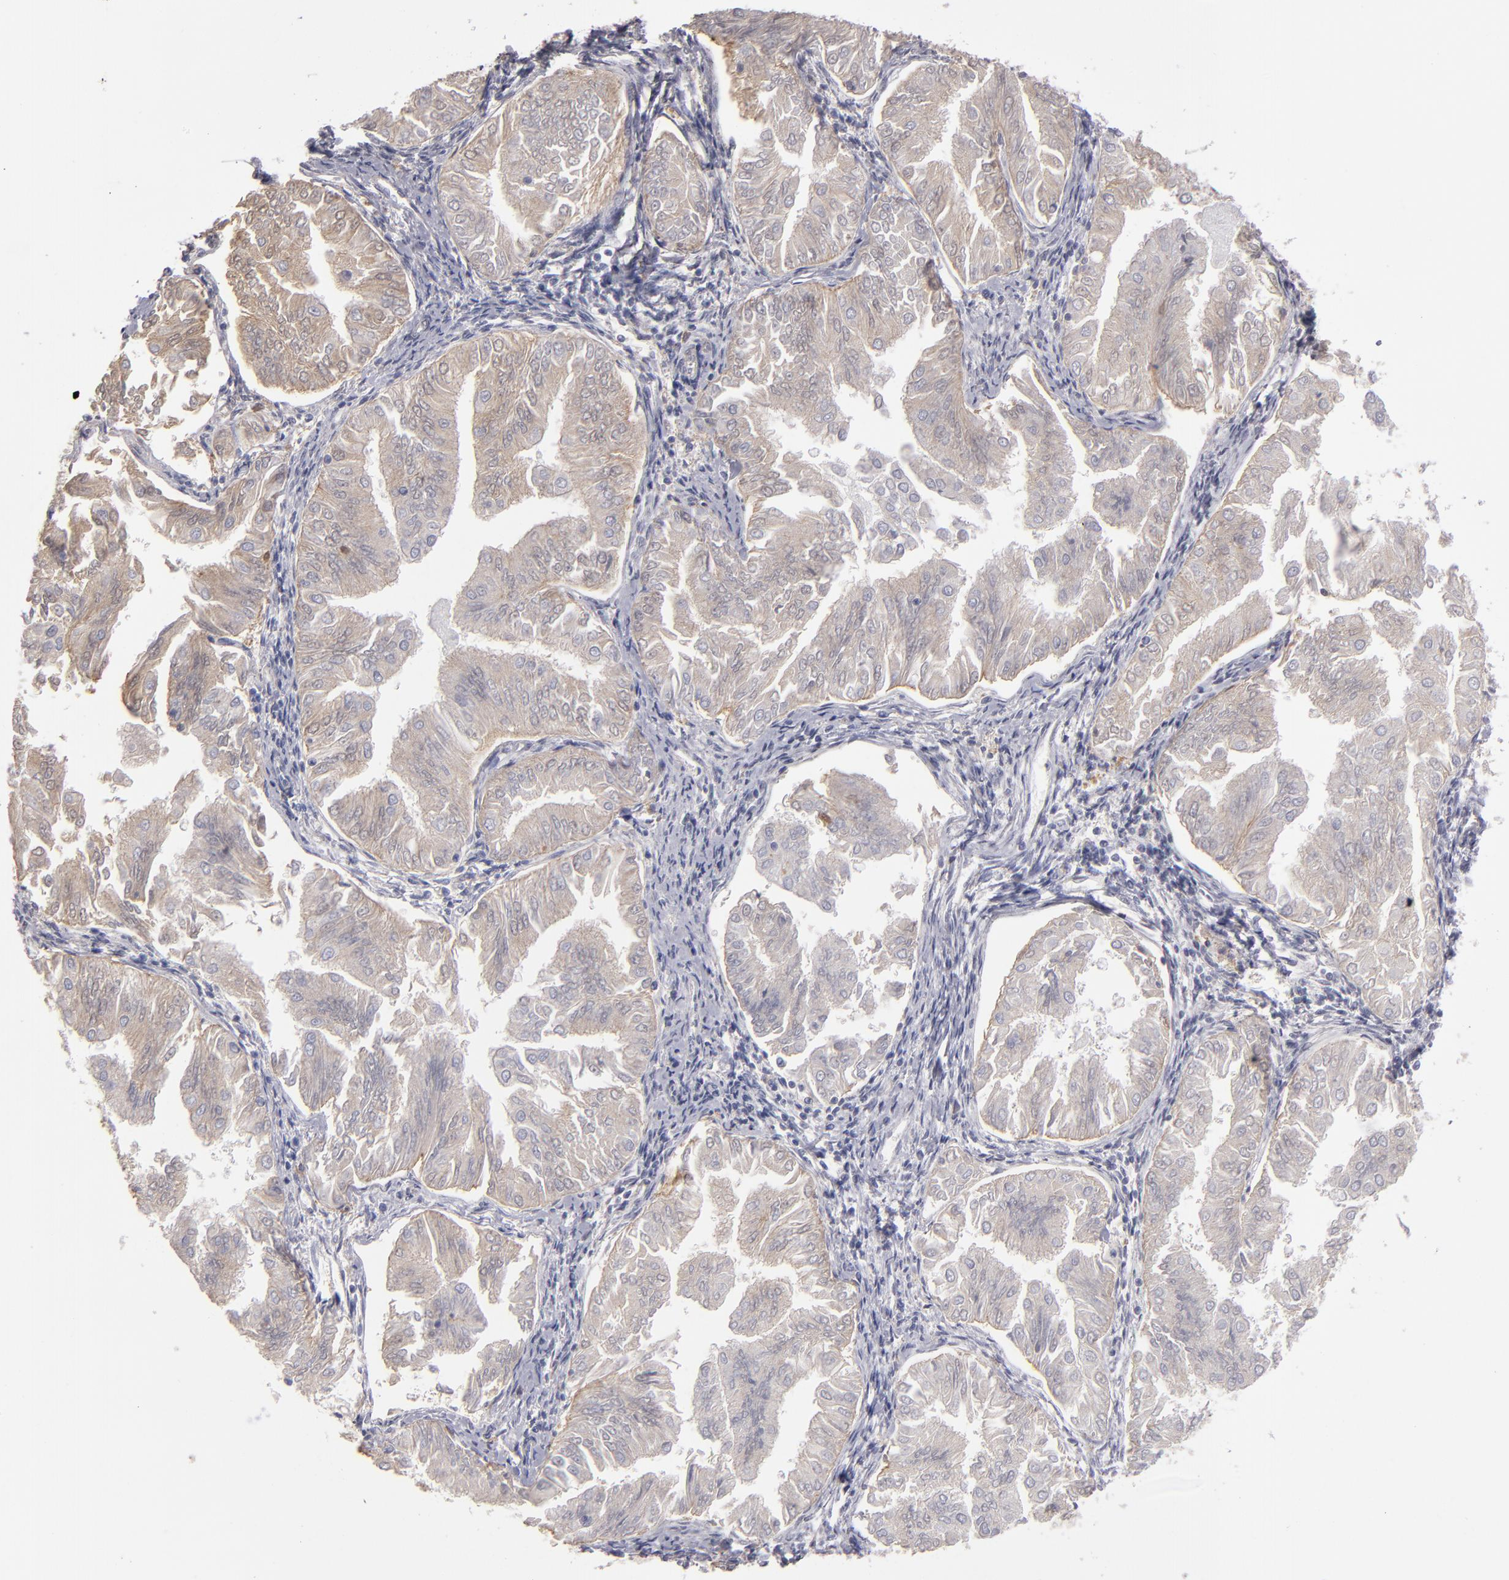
{"staining": {"intensity": "weak", "quantity": ">75%", "location": "cytoplasmic/membranous"}, "tissue": "endometrial cancer", "cell_type": "Tumor cells", "image_type": "cancer", "snomed": [{"axis": "morphology", "description": "Adenocarcinoma, NOS"}, {"axis": "topography", "description": "Endometrium"}], "caption": "An IHC image of tumor tissue is shown. Protein staining in brown highlights weak cytoplasmic/membranous positivity in endometrial adenocarcinoma within tumor cells. (DAB (3,3'-diaminobenzidine) IHC, brown staining for protein, blue staining for nuclei).", "gene": "NDRG2", "patient": {"sex": "female", "age": 53}}